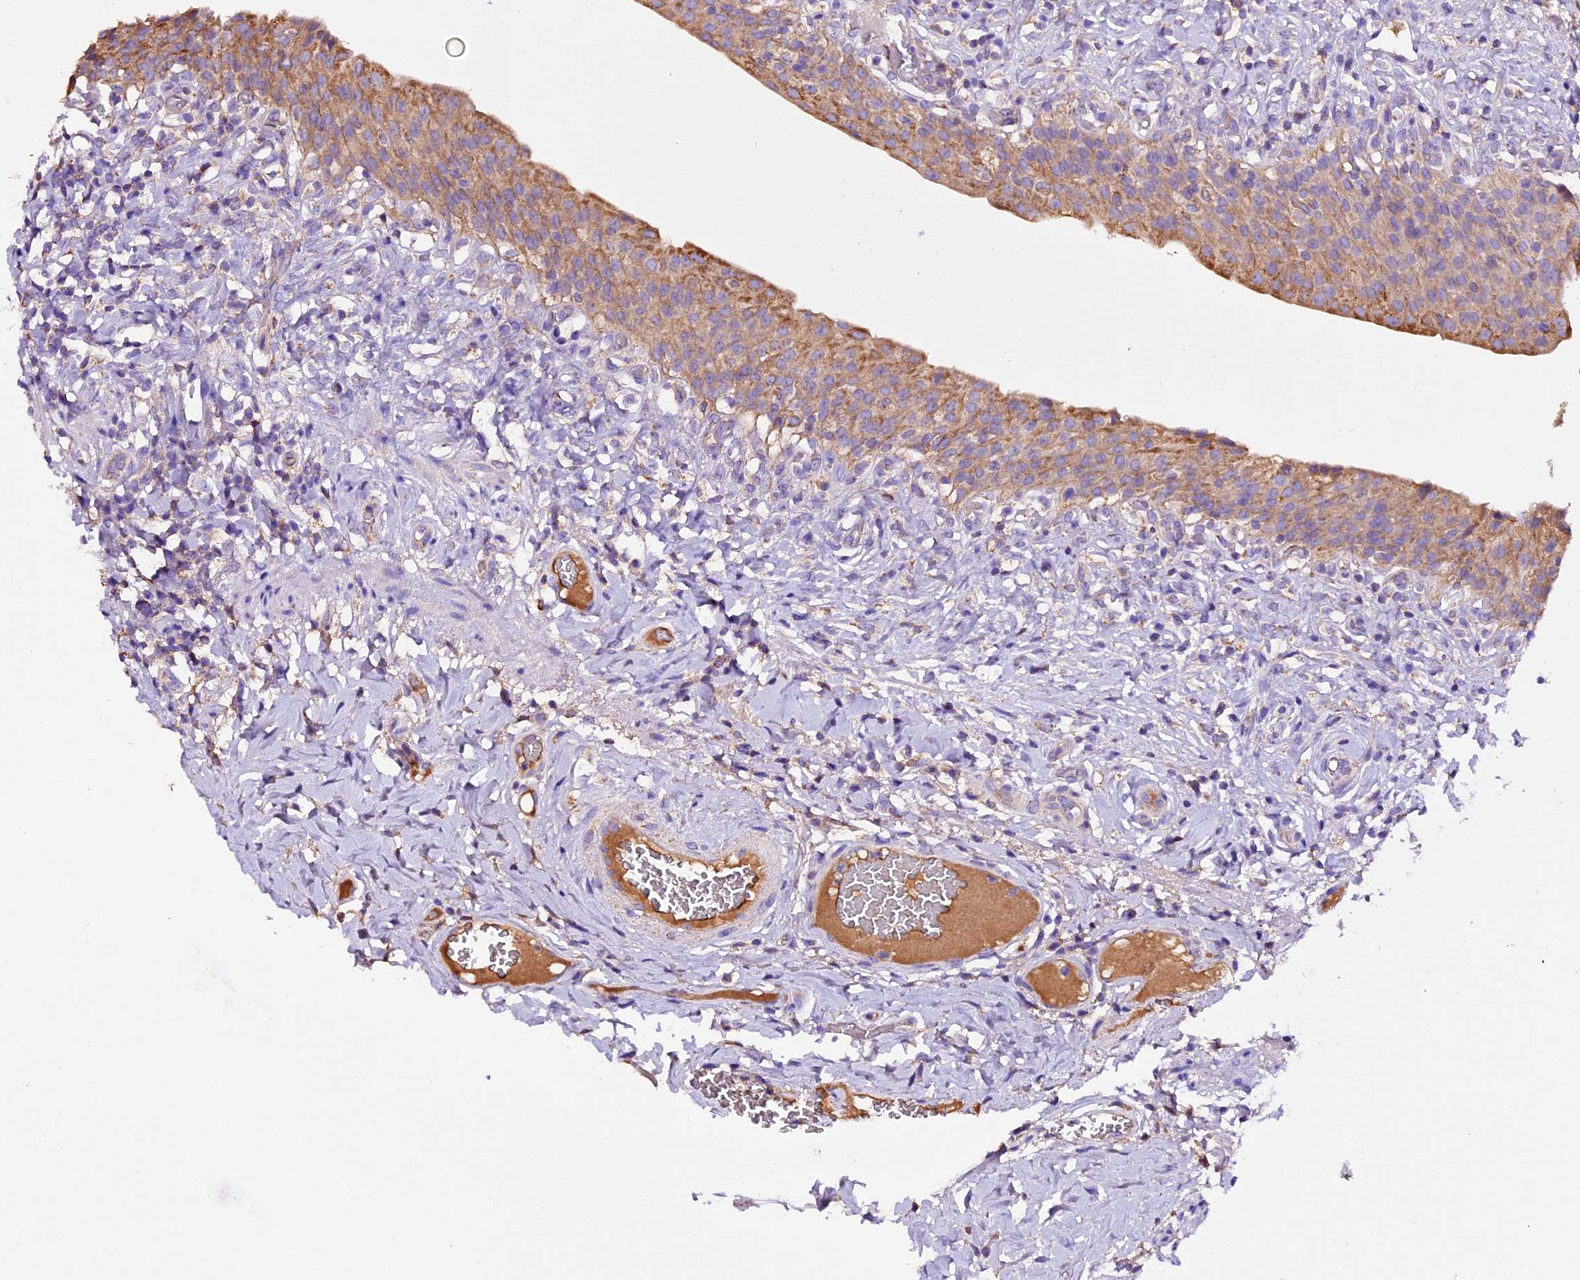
{"staining": {"intensity": "moderate", "quantity": ">75%", "location": "cytoplasmic/membranous"}, "tissue": "urinary bladder", "cell_type": "Urothelial cells", "image_type": "normal", "snomed": [{"axis": "morphology", "description": "Normal tissue, NOS"}, {"axis": "morphology", "description": "Inflammation, NOS"}, {"axis": "topography", "description": "Urinary bladder"}], "caption": "Moderate cytoplasmic/membranous protein positivity is appreciated in approximately >75% of urothelial cells in urinary bladder.", "gene": "SIX5", "patient": {"sex": "male", "age": 64}}